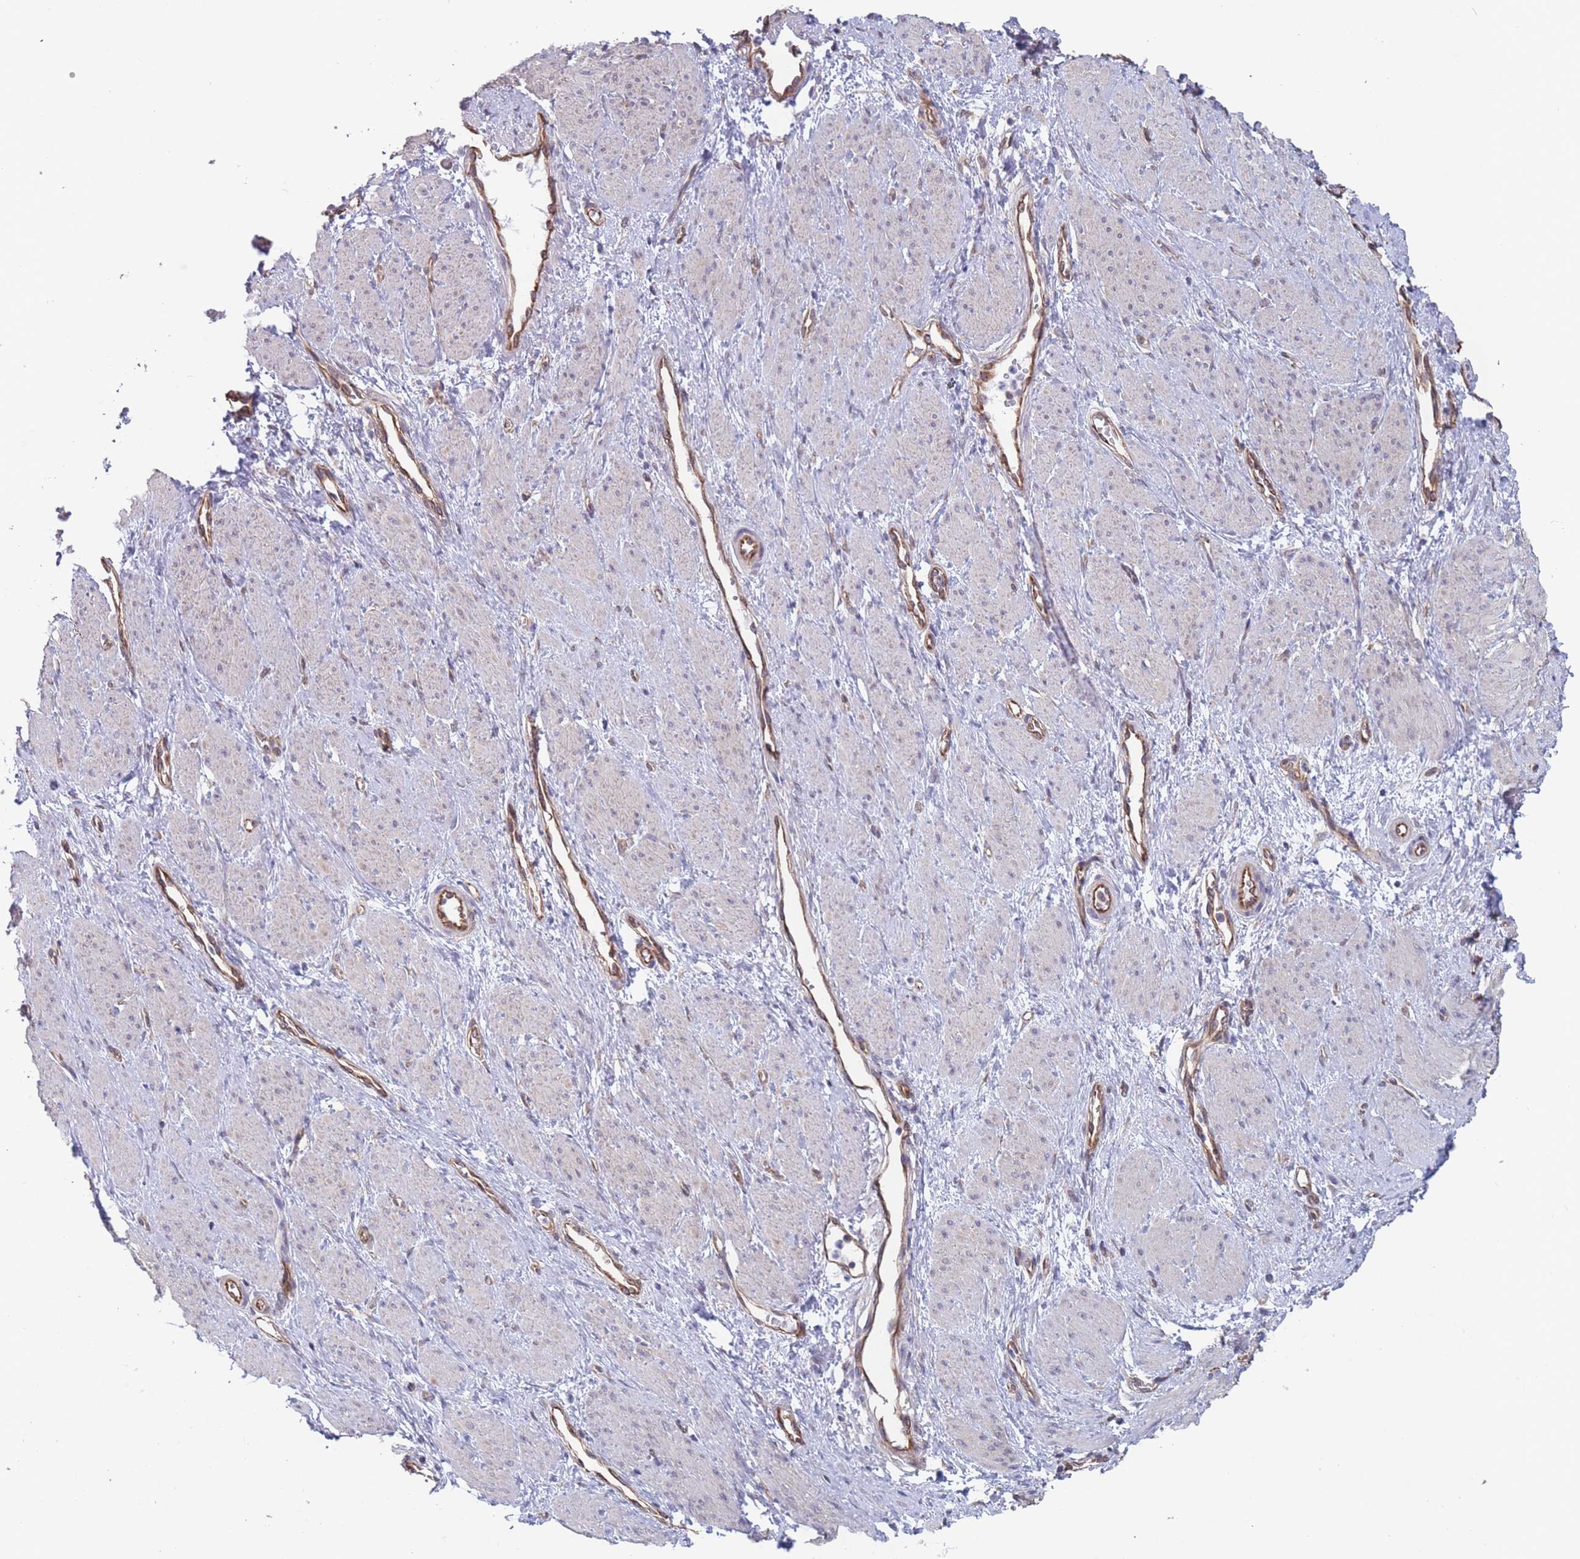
{"staining": {"intensity": "negative", "quantity": "none", "location": "none"}, "tissue": "smooth muscle", "cell_type": "Smooth muscle cells", "image_type": "normal", "snomed": [{"axis": "morphology", "description": "Normal tissue, NOS"}, {"axis": "topography", "description": "Smooth muscle"}, {"axis": "topography", "description": "Uterus"}], "caption": "This is an IHC histopathology image of unremarkable smooth muscle. There is no expression in smooth muscle cells.", "gene": "SLC1A6", "patient": {"sex": "female", "age": 39}}